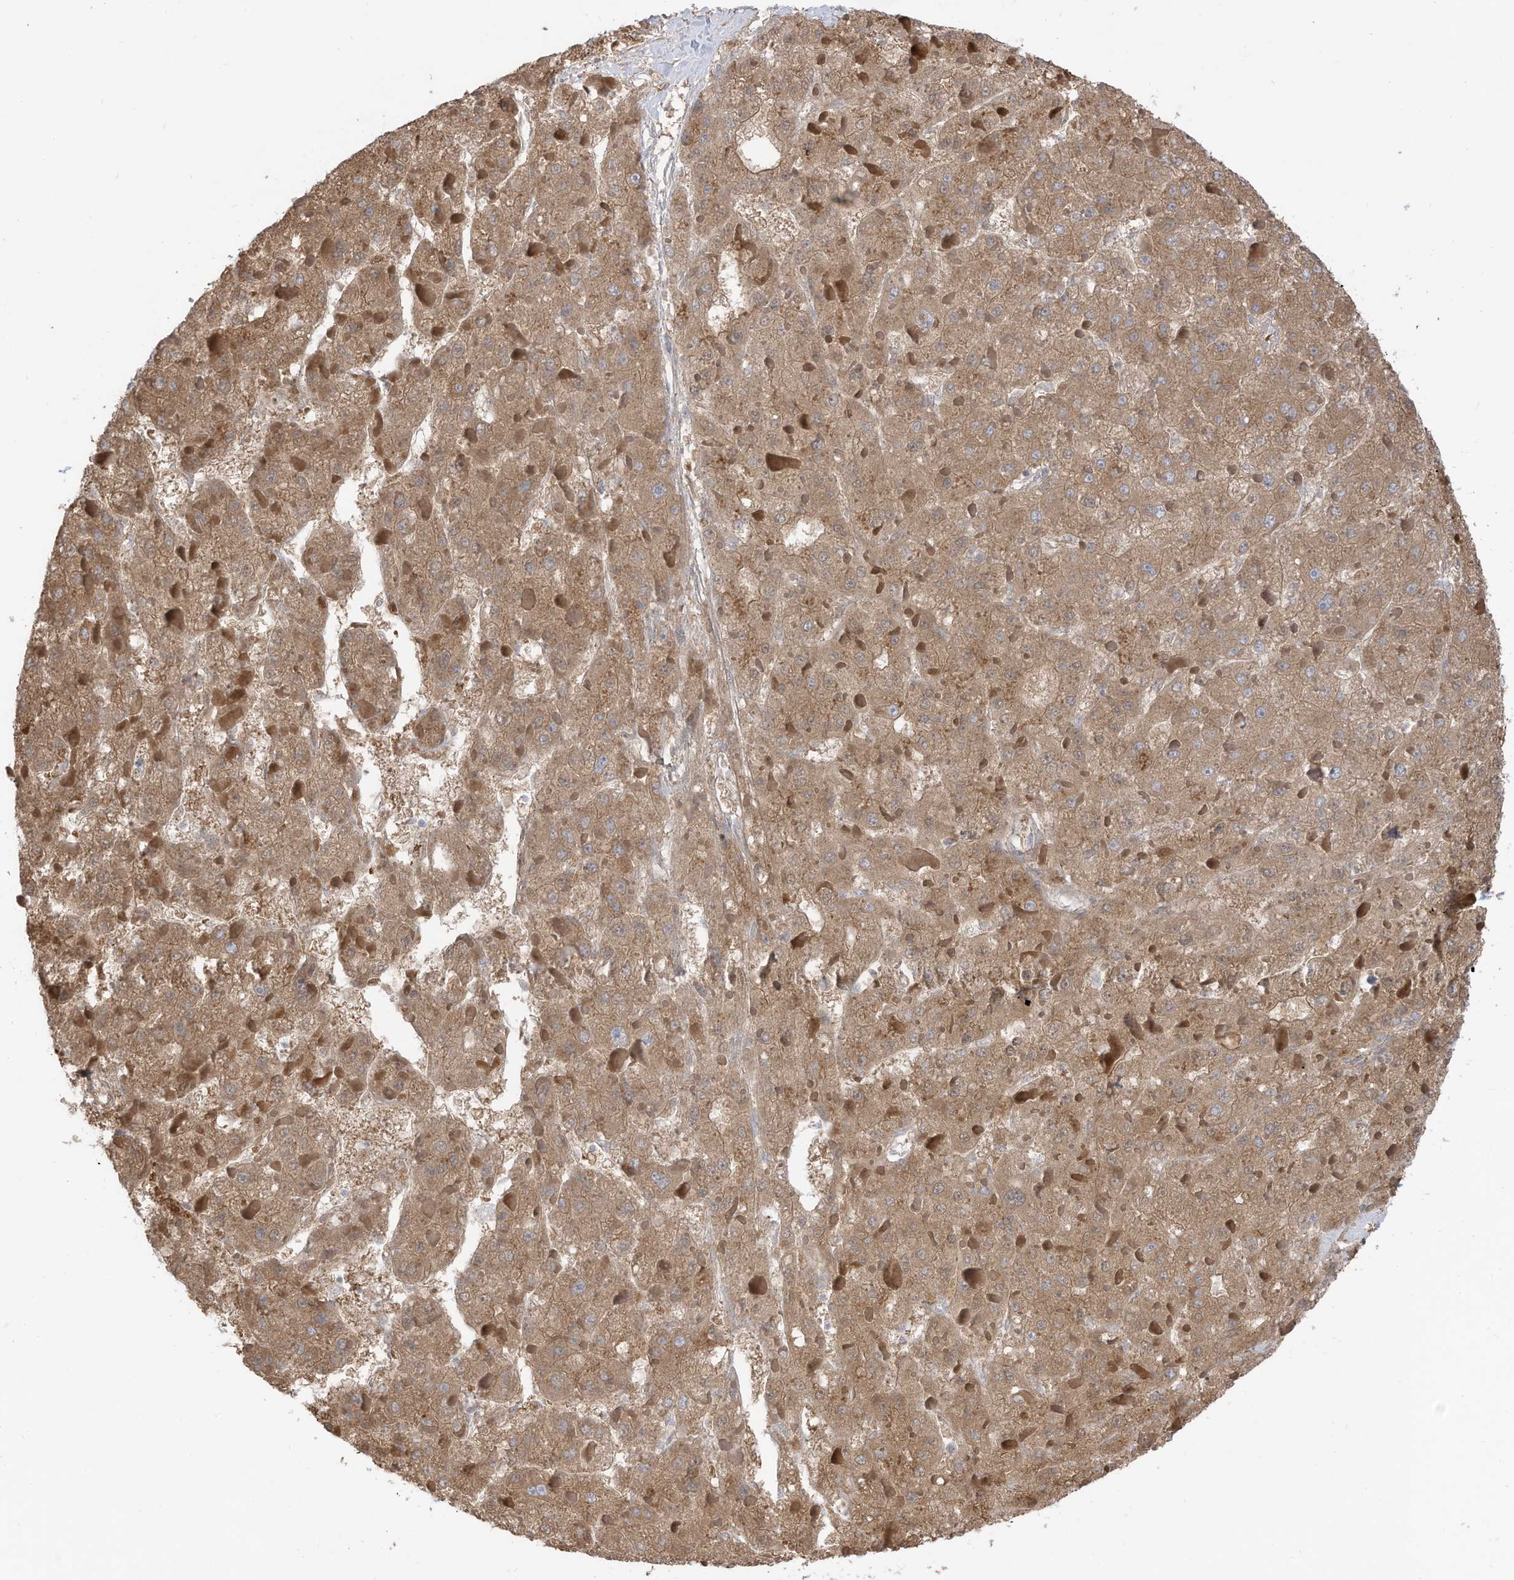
{"staining": {"intensity": "moderate", "quantity": ">75%", "location": "cytoplasmic/membranous"}, "tissue": "liver cancer", "cell_type": "Tumor cells", "image_type": "cancer", "snomed": [{"axis": "morphology", "description": "Carcinoma, Hepatocellular, NOS"}, {"axis": "topography", "description": "Liver"}], "caption": "High-power microscopy captured an immunohistochemistry (IHC) micrograph of hepatocellular carcinoma (liver), revealing moderate cytoplasmic/membranous positivity in approximately >75% of tumor cells.", "gene": "OGT", "patient": {"sex": "female", "age": 73}}